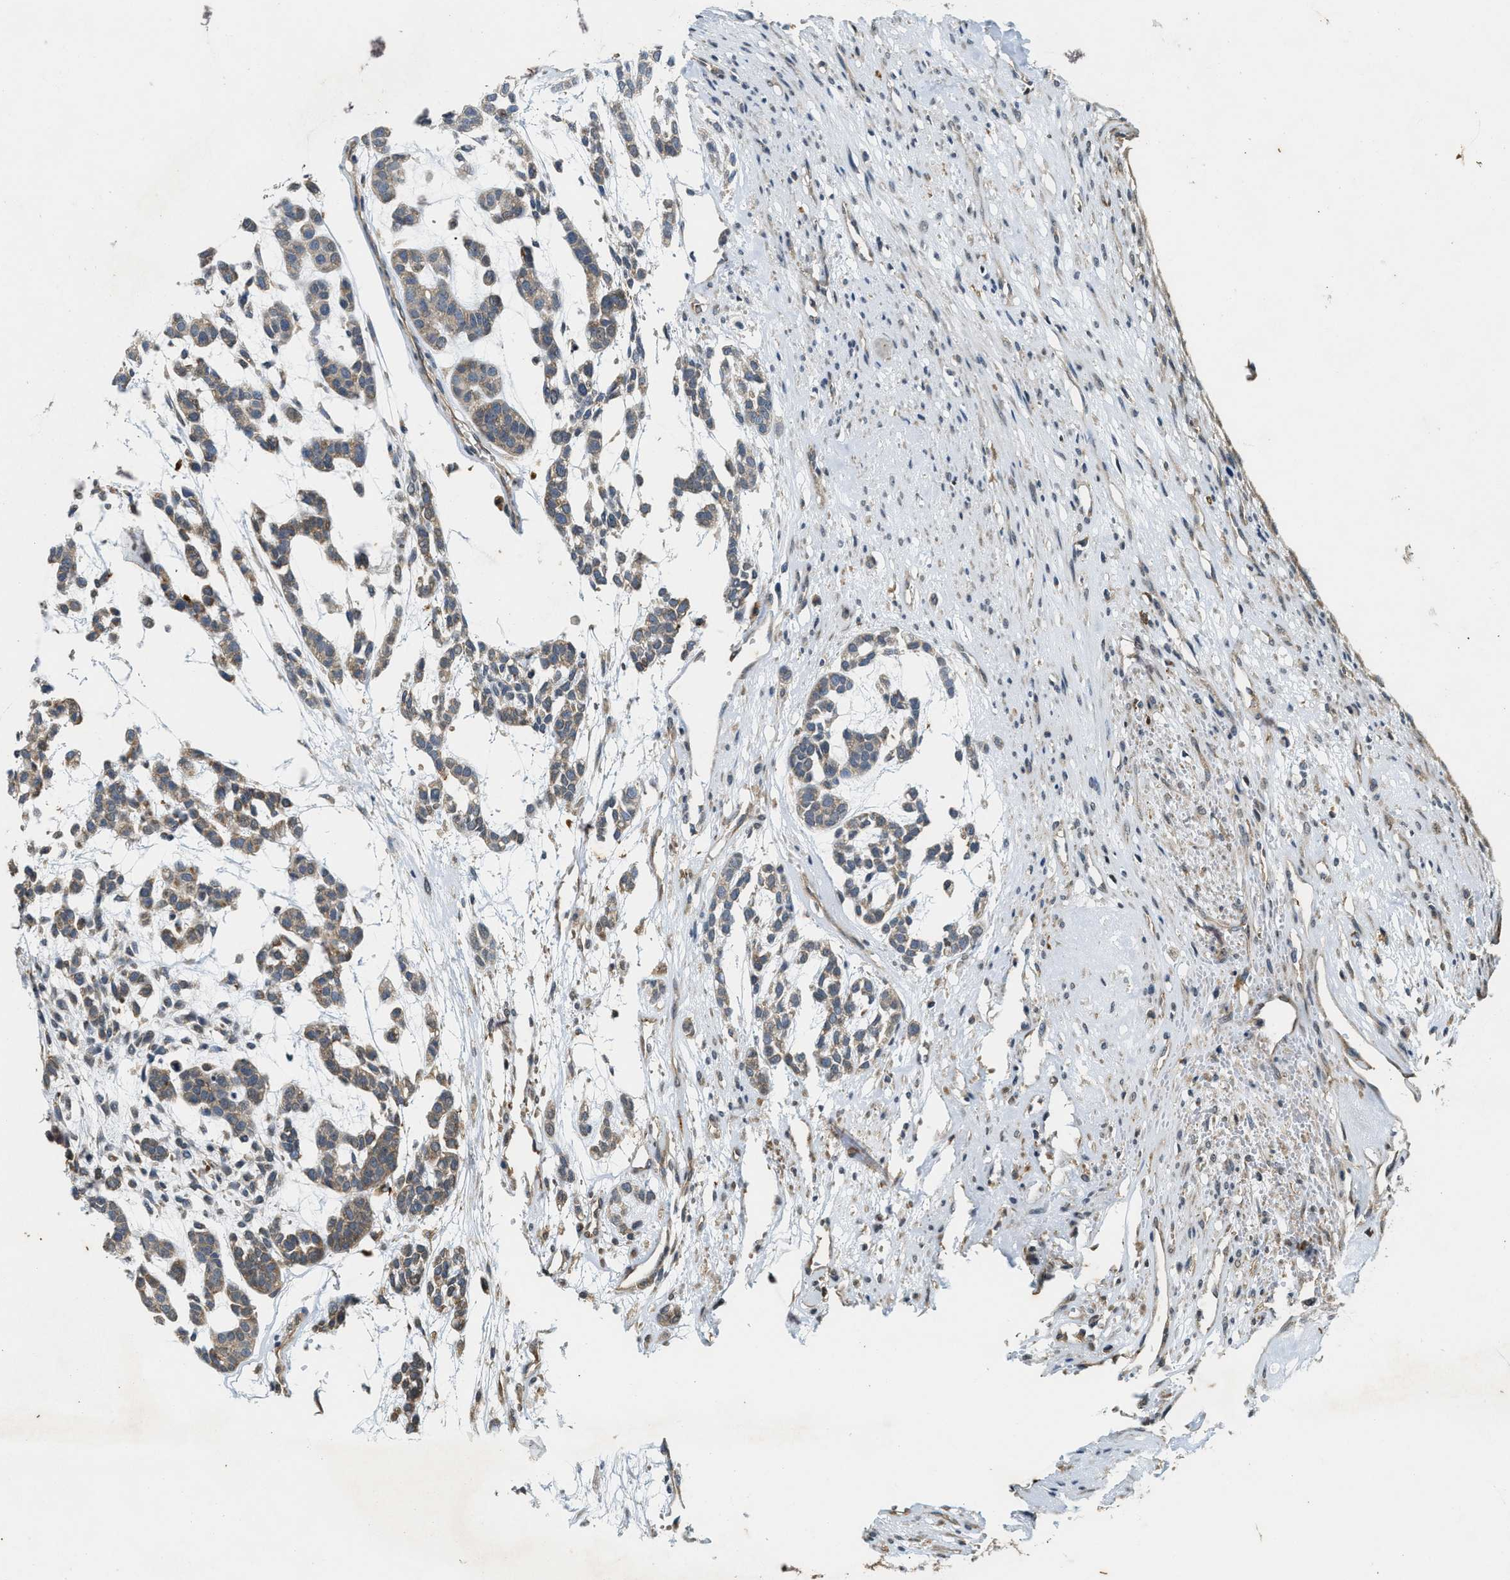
{"staining": {"intensity": "weak", "quantity": ">75%", "location": "cytoplasmic/membranous"}, "tissue": "head and neck cancer", "cell_type": "Tumor cells", "image_type": "cancer", "snomed": [{"axis": "morphology", "description": "Adenocarcinoma, NOS"}, {"axis": "morphology", "description": "Adenoma, NOS"}, {"axis": "topography", "description": "Head-Neck"}], "caption": "DAB (3,3'-diaminobenzidine) immunohistochemical staining of head and neck cancer (adenoma) demonstrates weak cytoplasmic/membranous protein staining in about >75% of tumor cells.", "gene": "KIF21A", "patient": {"sex": "female", "age": 55}}